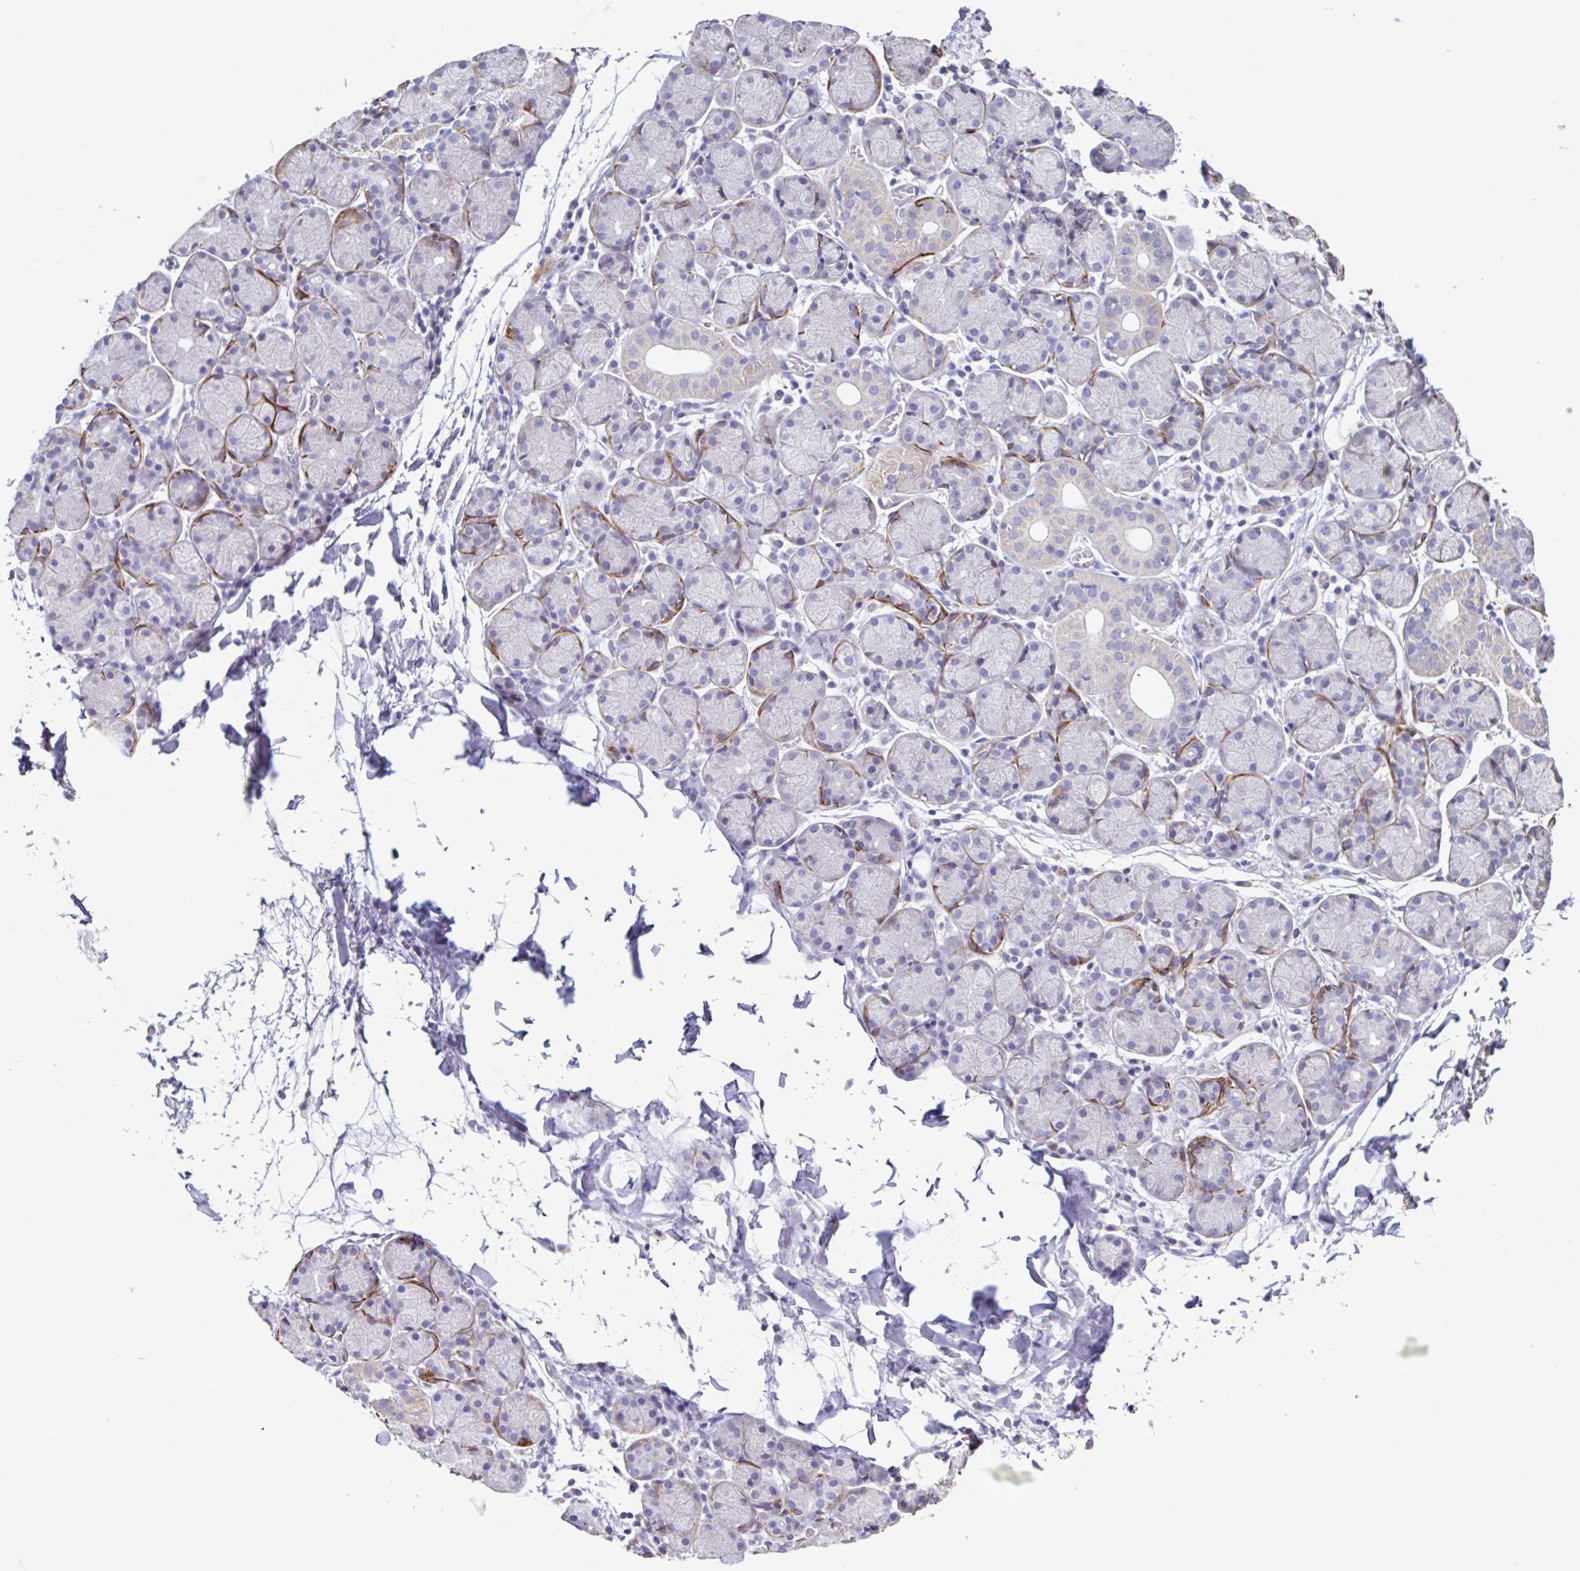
{"staining": {"intensity": "strong", "quantity": "<25%", "location": "cytoplasmic/membranous"}, "tissue": "salivary gland", "cell_type": "Glandular cells", "image_type": "normal", "snomed": [{"axis": "morphology", "description": "Normal tissue, NOS"}, {"axis": "topography", "description": "Salivary gland"}], "caption": "Normal salivary gland was stained to show a protein in brown. There is medium levels of strong cytoplasmic/membranous staining in approximately <25% of glandular cells.", "gene": "PLA2G4E", "patient": {"sex": "female", "age": 24}}